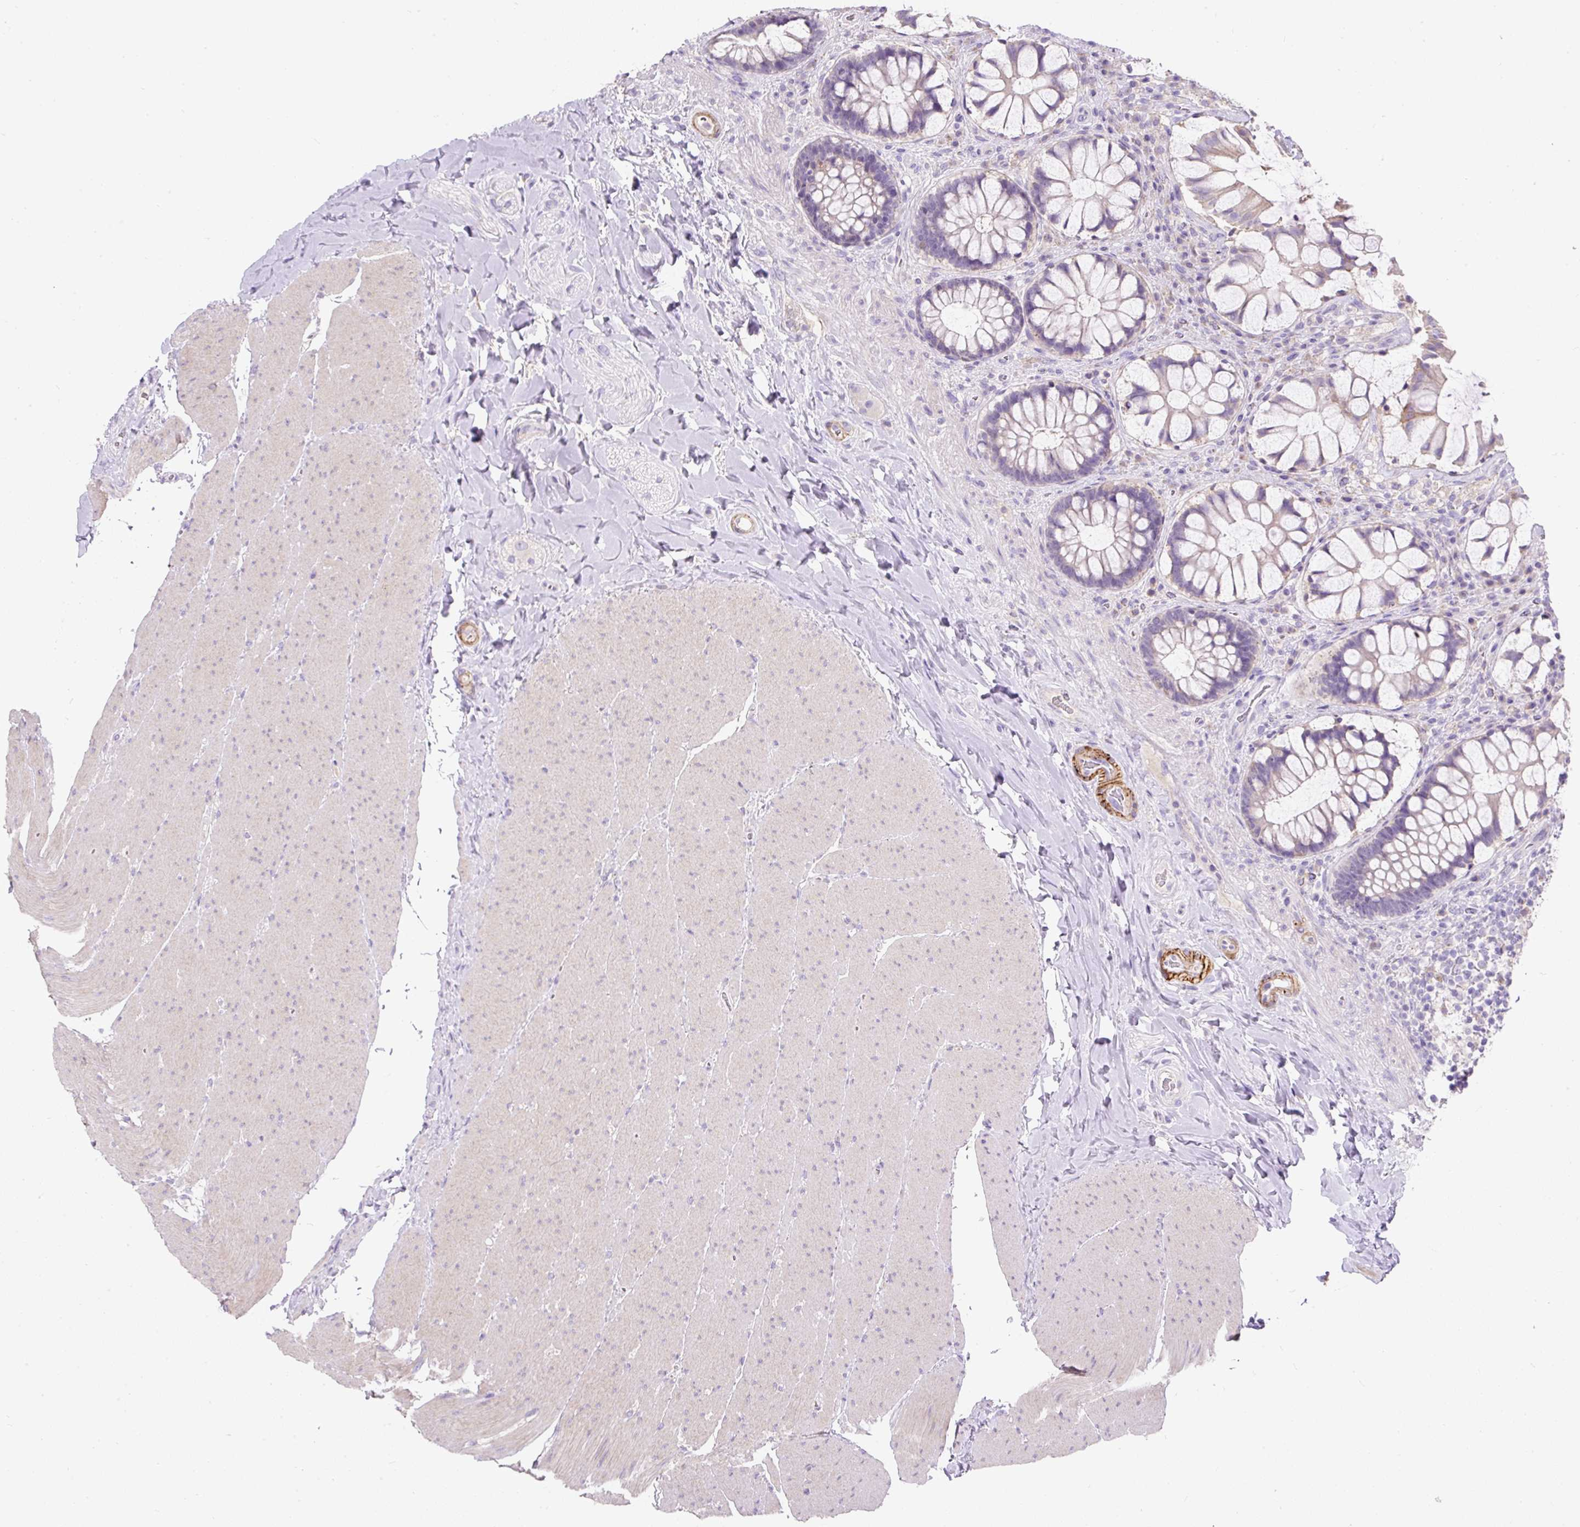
{"staining": {"intensity": "weak", "quantity": "25%-75%", "location": "cytoplasmic/membranous"}, "tissue": "rectum", "cell_type": "Glandular cells", "image_type": "normal", "snomed": [{"axis": "morphology", "description": "Normal tissue, NOS"}, {"axis": "topography", "description": "Rectum"}], "caption": "Protein staining reveals weak cytoplasmic/membranous expression in about 25%-75% of glandular cells in normal rectum.", "gene": "SUSD5", "patient": {"sex": "female", "age": 58}}